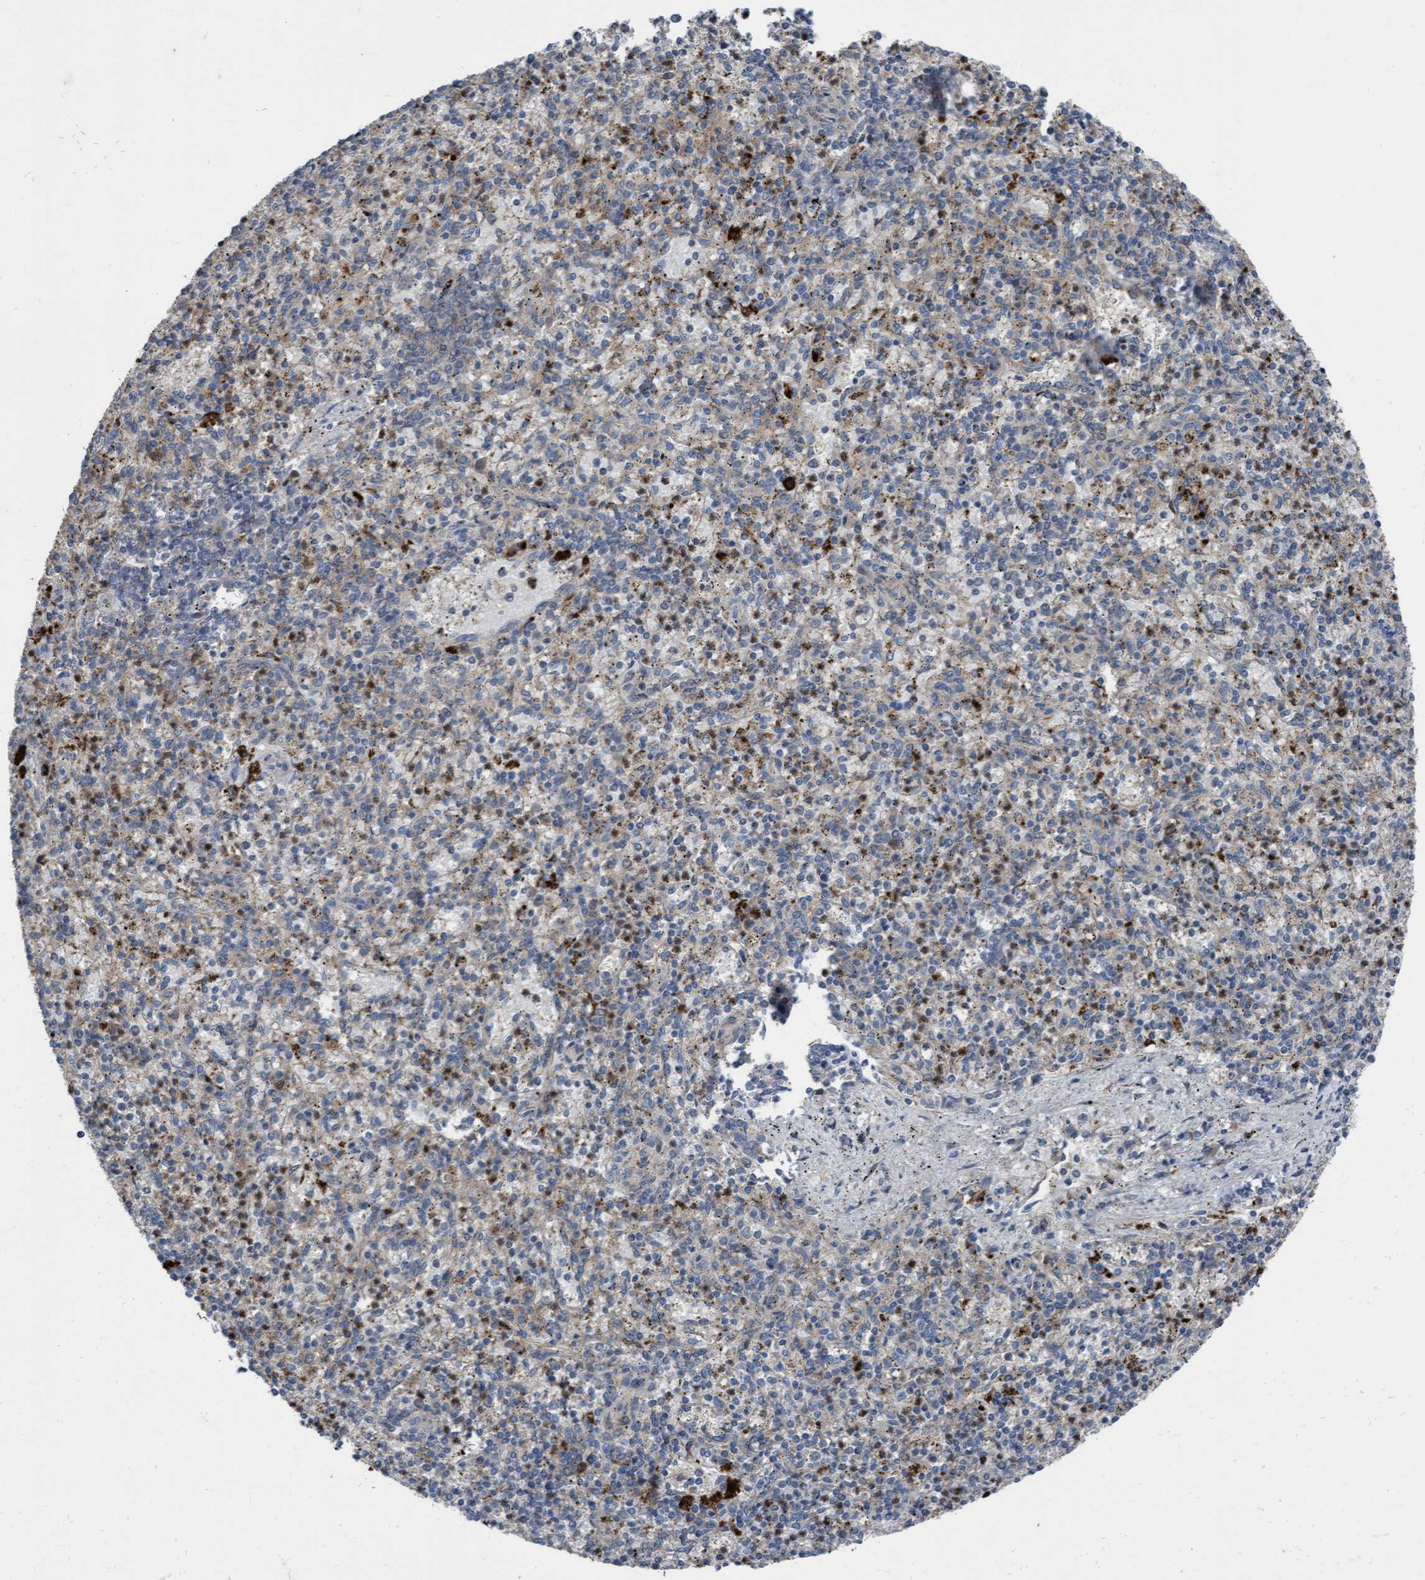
{"staining": {"intensity": "weak", "quantity": "<25%", "location": "cytoplasmic/membranous"}, "tissue": "spleen", "cell_type": "Cells in red pulp", "image_type": "normal", "snomed": [{"axis": "morphology", "description": "Normal tissue, NOS"}, {"axis": "topography", "description": "Spleen"}], "caption": "IHC histopathology image of normal spleen stained for a protein (brown), which exhibits no positivity in cells in red pulp.", "gene": "KLHL26", "patient": {"sex": "male", "age": 72}}